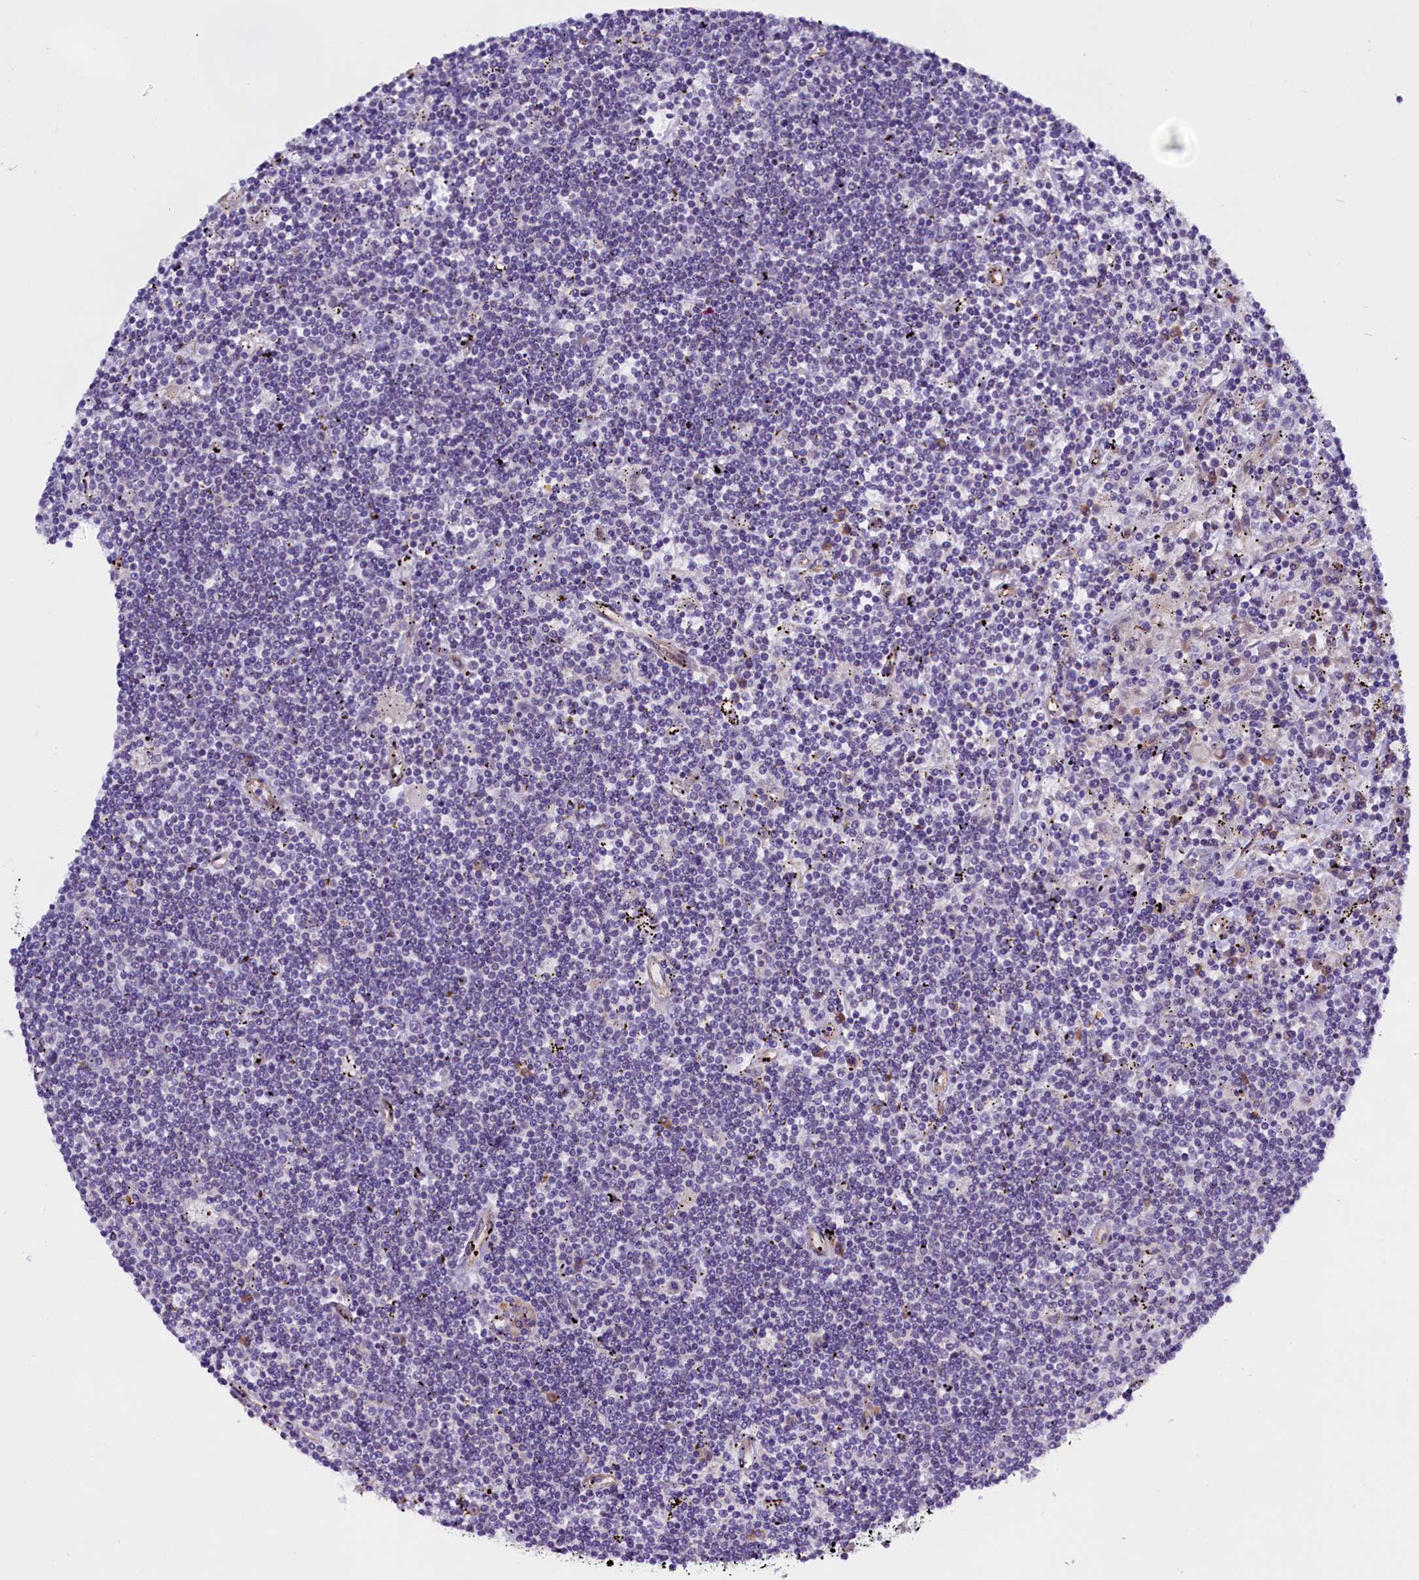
{"staining": {"intensity": "negative", "quantity": "none", "location": "none"}, "tissue": "lymphoma", "cell_type": "Tumor cells", "image_type": "cancer", "snomed": [{"axis": "morphology", "description": "Malignant lymphoma, non-Hodgkin's type, Low grade"}, {"axis": "topography", "description": "Spleen"}], "caption": "Immunohistochemistry (IHC) histopathology image of neoplastic tissue: human low-grade malignant lymphoma, non-Hodgkin's type stained with DAB (3,3'-diaminobenzidine) displays no significant protein staining in tumor cells.", "gene": "UACA", "patient": {"sex": "male", "age": 76}}